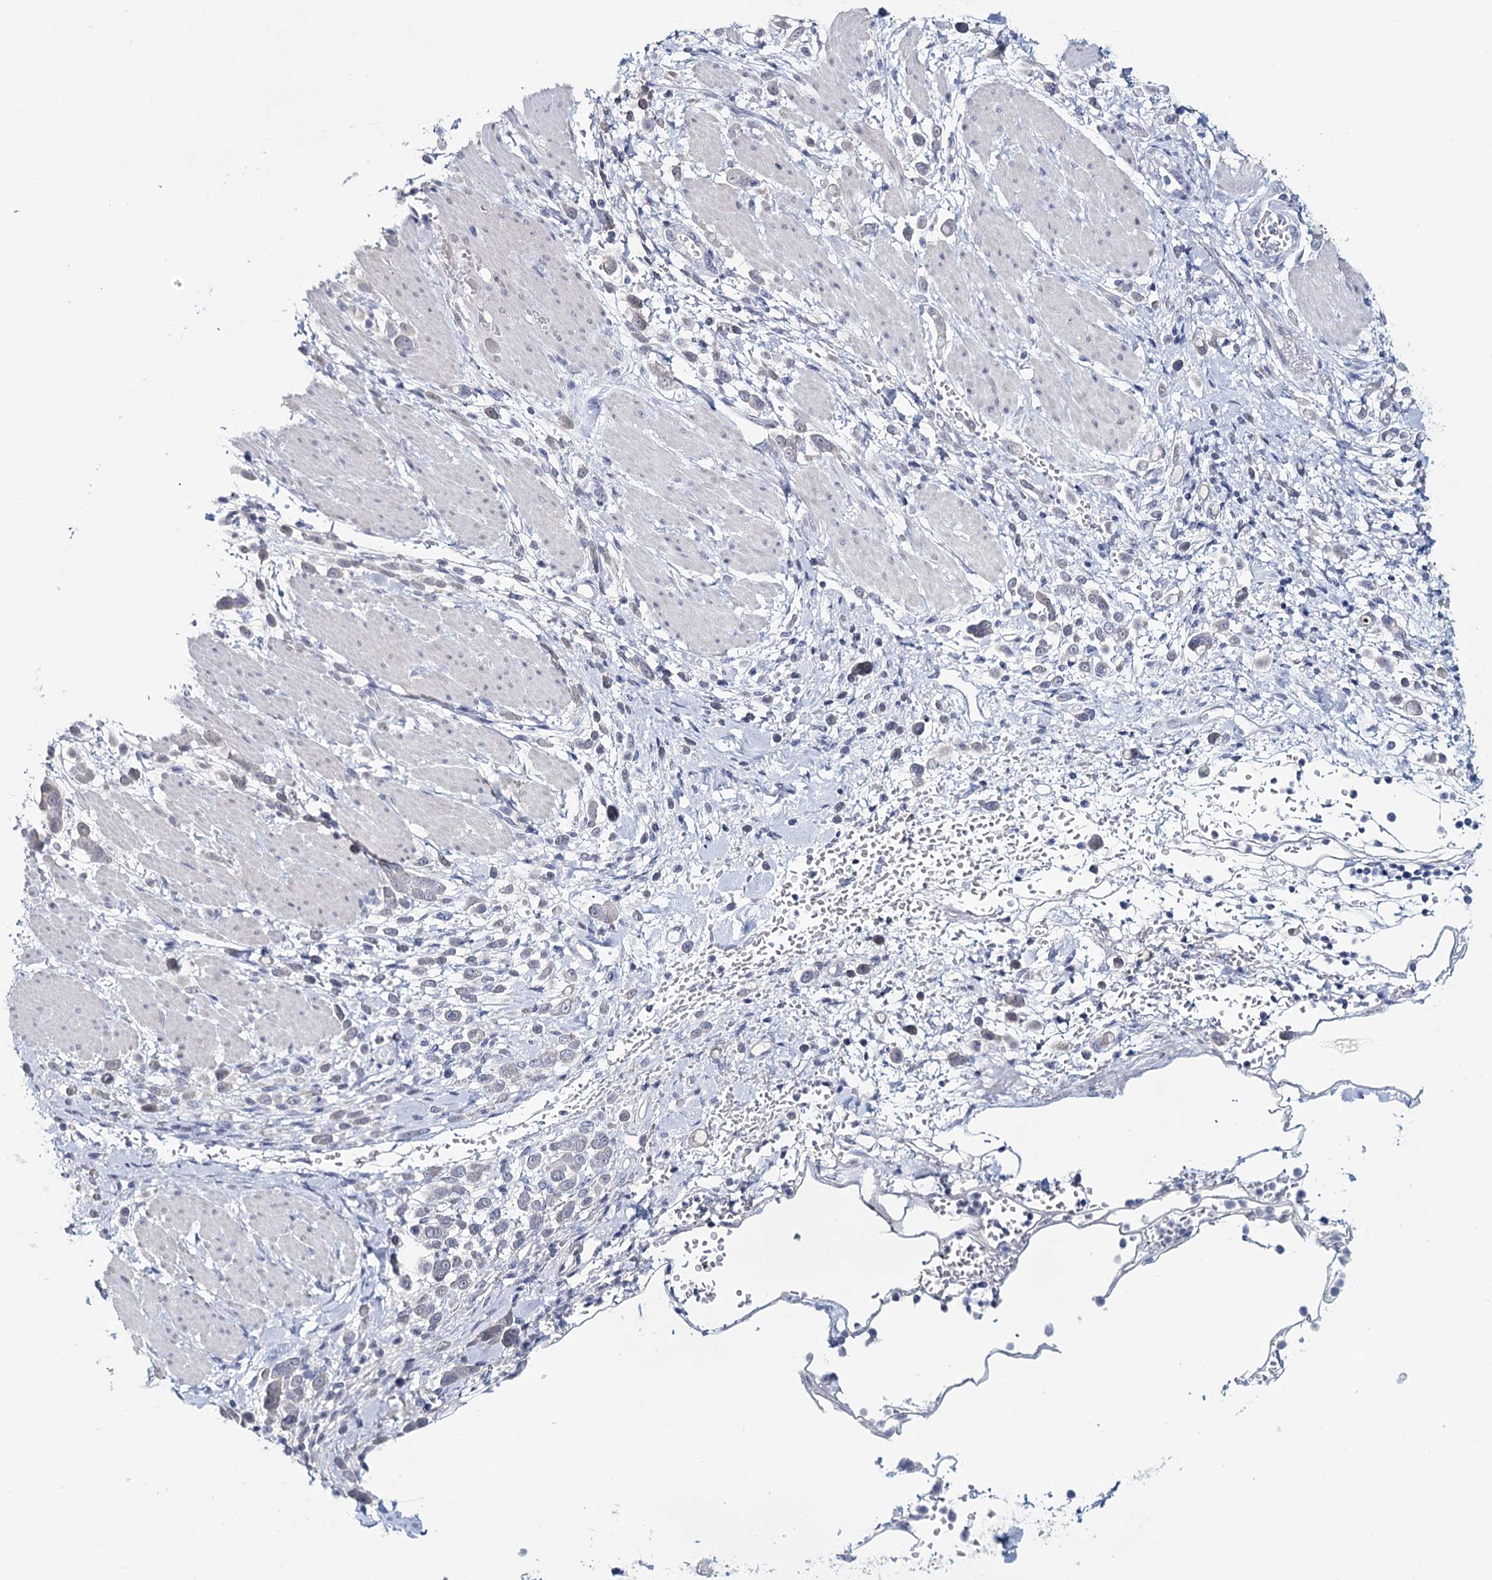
{"staining": {"intensity": "negative", "quantity": "none", "location": "none"}, "tissue": "pancreatic cancer", "cell_type": "Tumor cells", "image_type": "cancer", "snomed": [{"axis": "morphology", "description": "Normal tissue, NOS"}, {"axis": "morphology", "description": "Adenocarcinoma, NOS"}, {"axis": "topography", "description": "Pancreas"}], "caption": "A high-resolution micrograph shows immunohistochemistry staining of pancreatic cancer, which exhibits no significant positivity in tumor cells. (DAB (3,3'-diaminobenzidine) immunohistochemistry (IHC), high magnification).", "gene": "HSPA4L", "patient": {"sex": "female", "age": 64}}